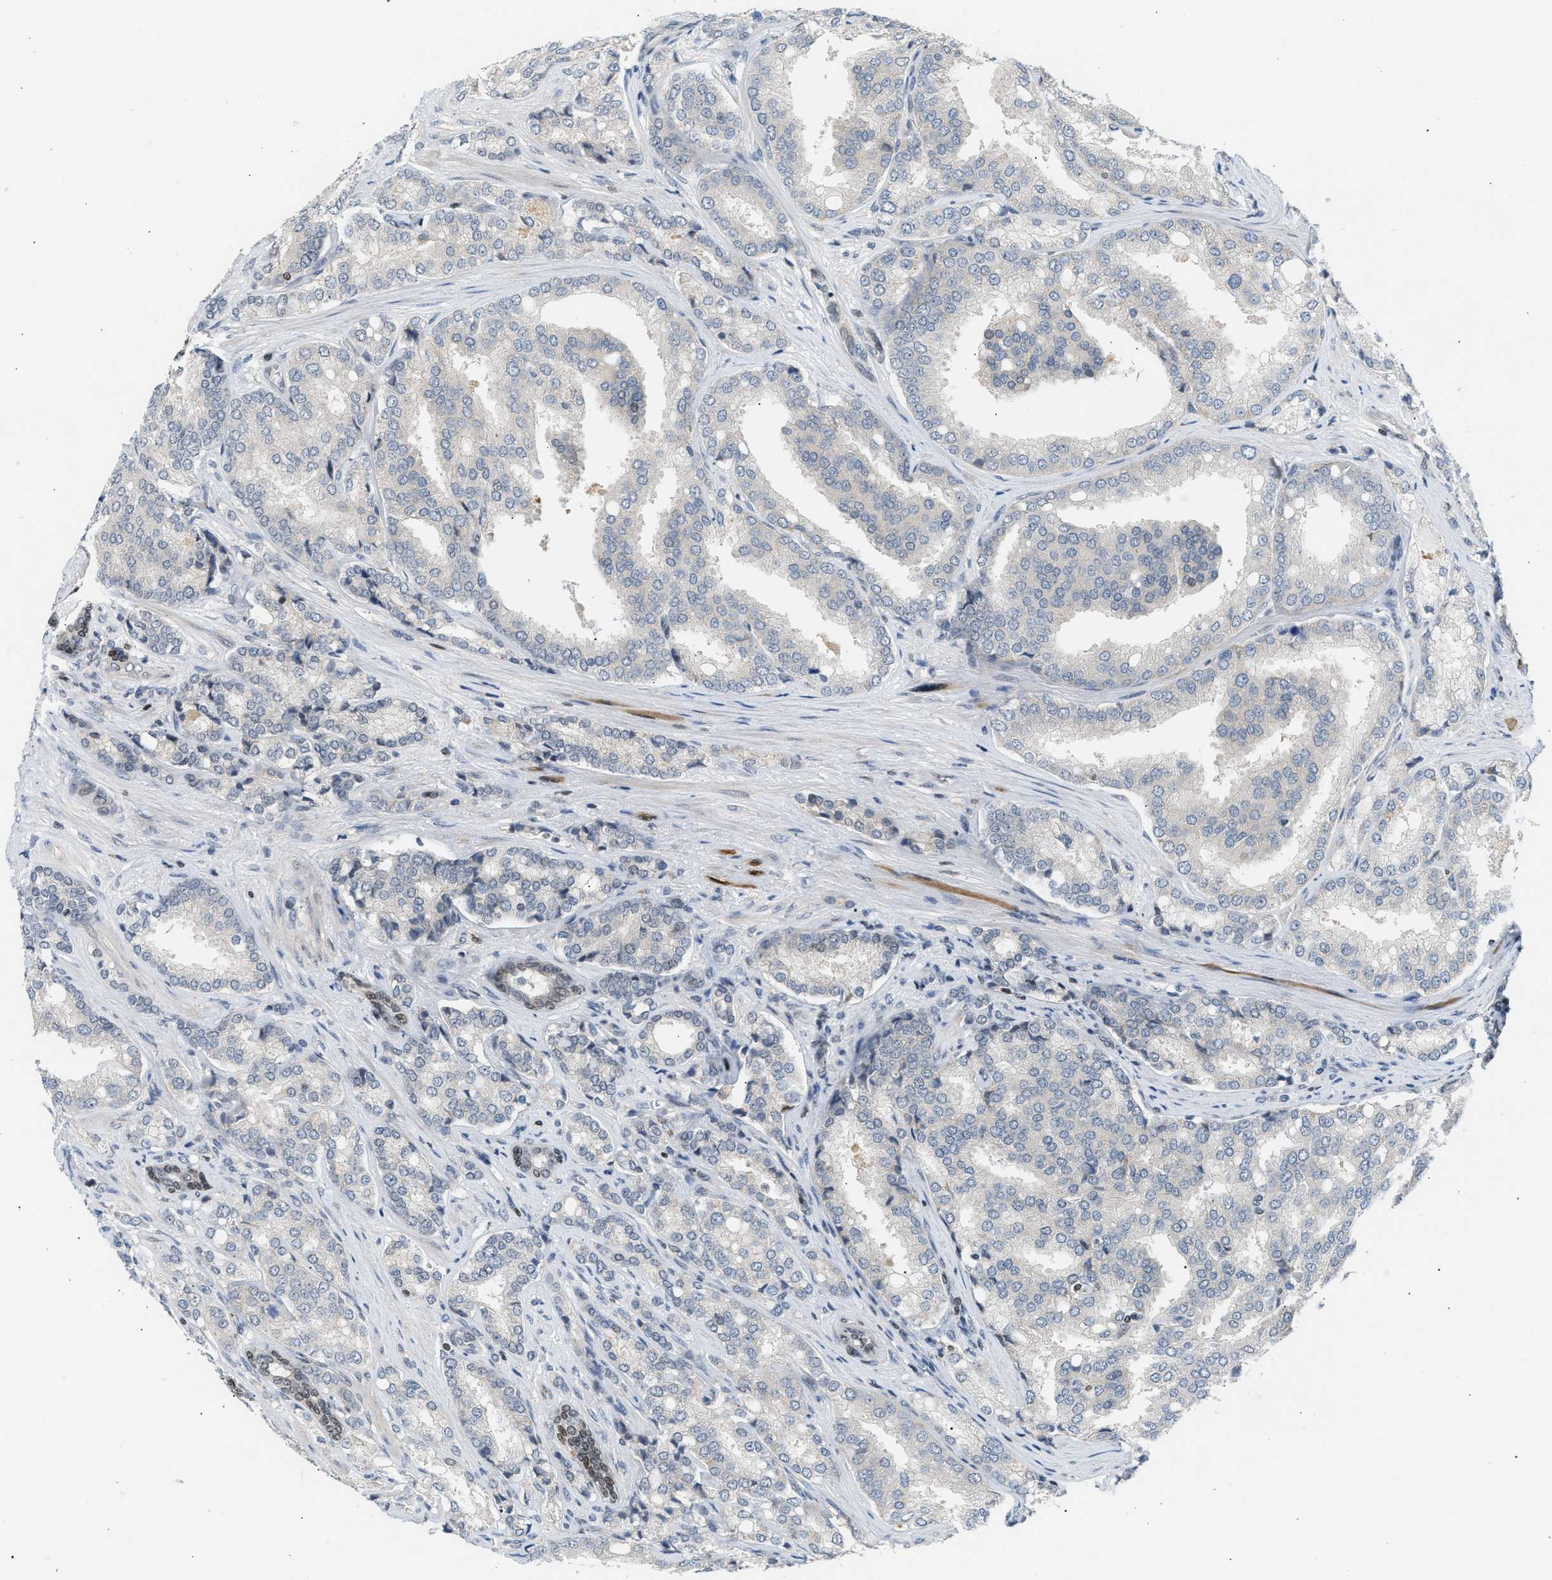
{"staining": {"intensity": "negative", "quantity": "none", "location": "none"}, "tissue": "prostate cancer", "cell_type": "Tumor cells", "image_type": "cancer", "snomed": [{"axis": "morphology", "description": "Adenocarcinoma, High grade"}, {"axis": "topography", "description": "Prostate"}], "caption": "DAB immunohistochemical staining of human prostate cancer reveals no significant positivity in tumor cells.", "gene": "NPS", "patient": {"sex": "male", "age": 50}}